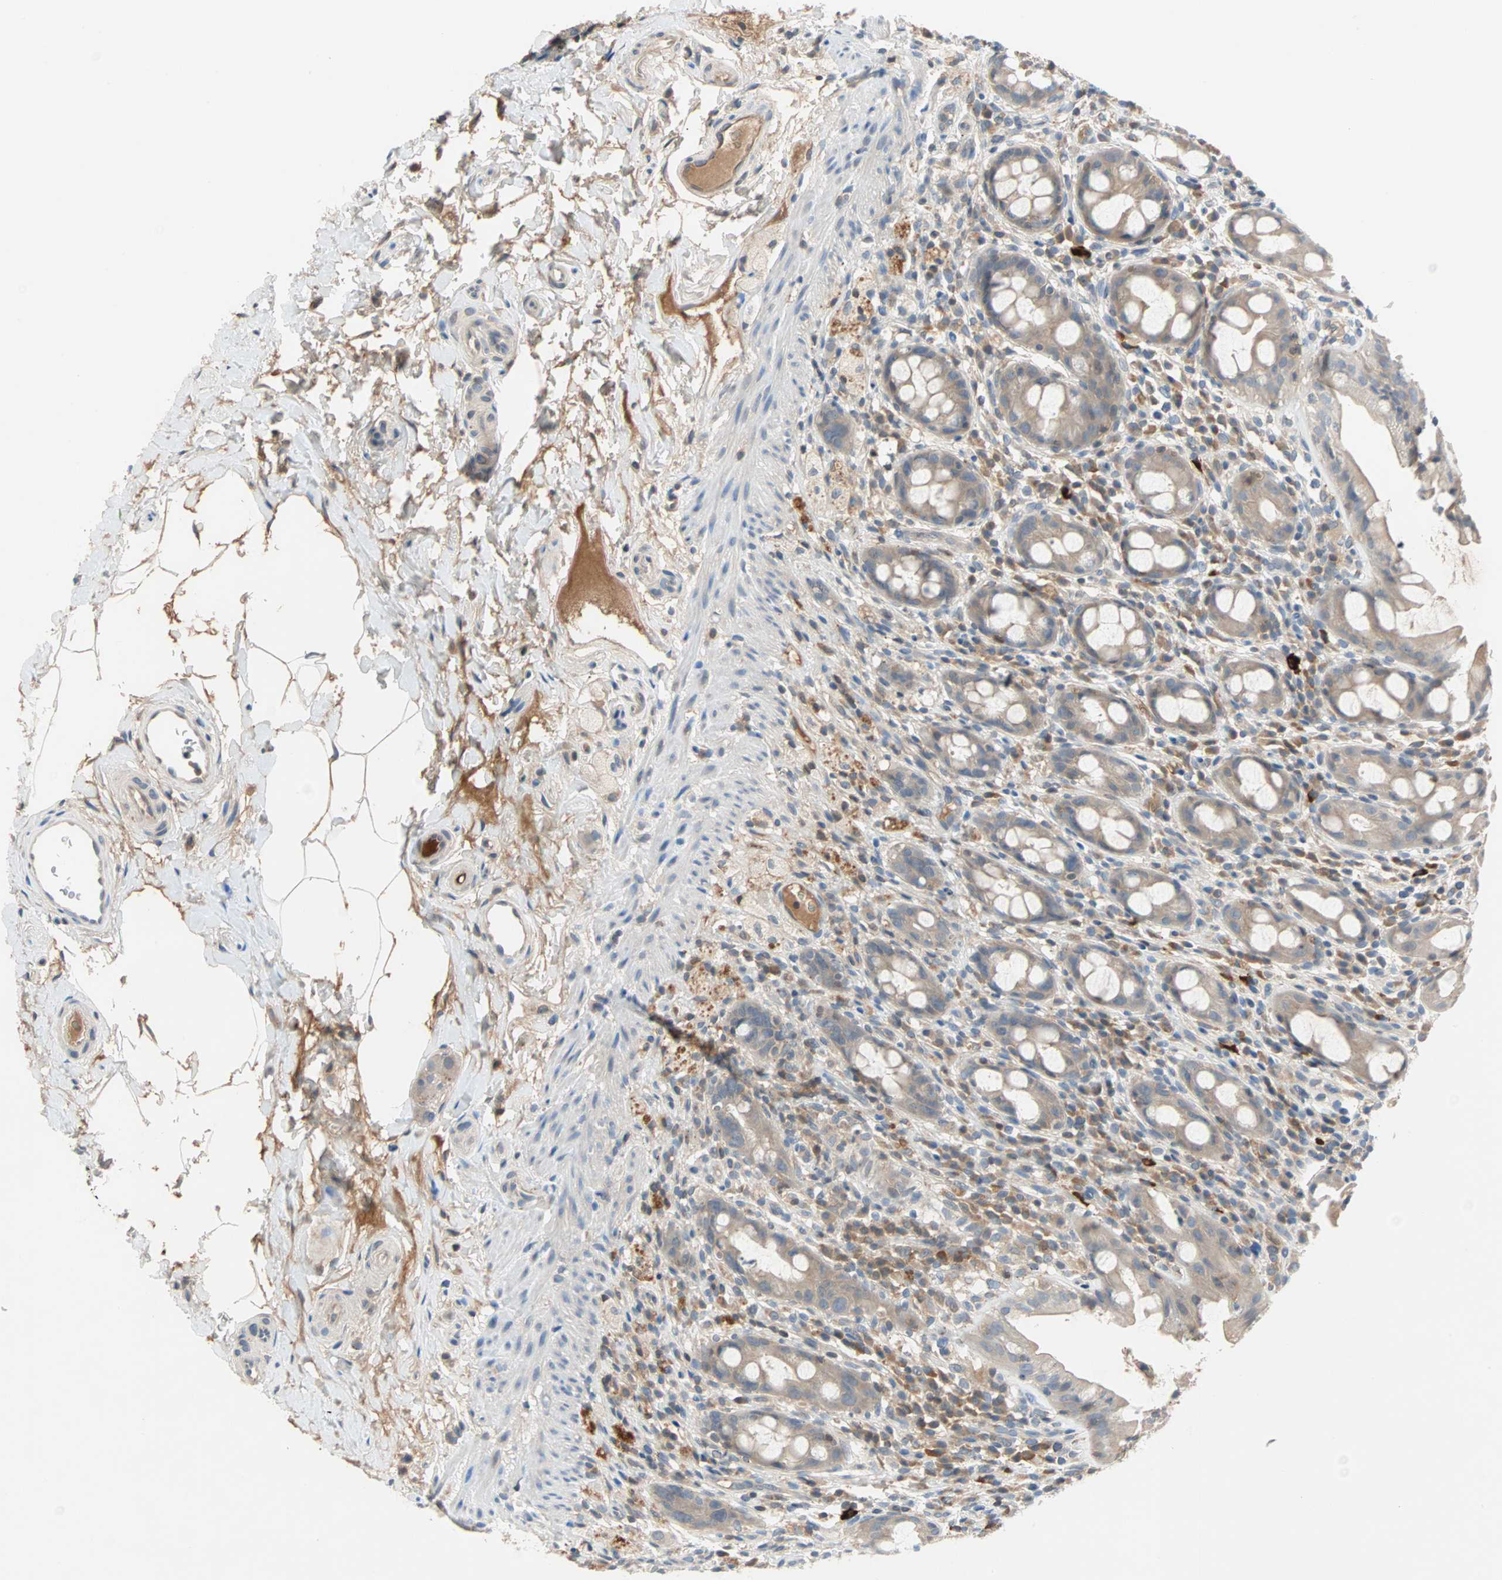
{"staining": {"intensity": "weak", "quantity": "<25%", "location": "cytoplasmic/membranous"}, "tissue": "rectum", "cell_type": "Glandular cells", "image_type": "normal", "snomed": [{"axis": "morphology", "description": "Normal tissue, NOS"}, {"axis": "topography", "description": "Rectum"}], "caption": "This is an immunohistochemistry (IHC) photomicrograph of normal rectum. There is no positivity in glandular cells.", "gene": "MAP4K1", "patient": {"sex": "male", "age": 44}}